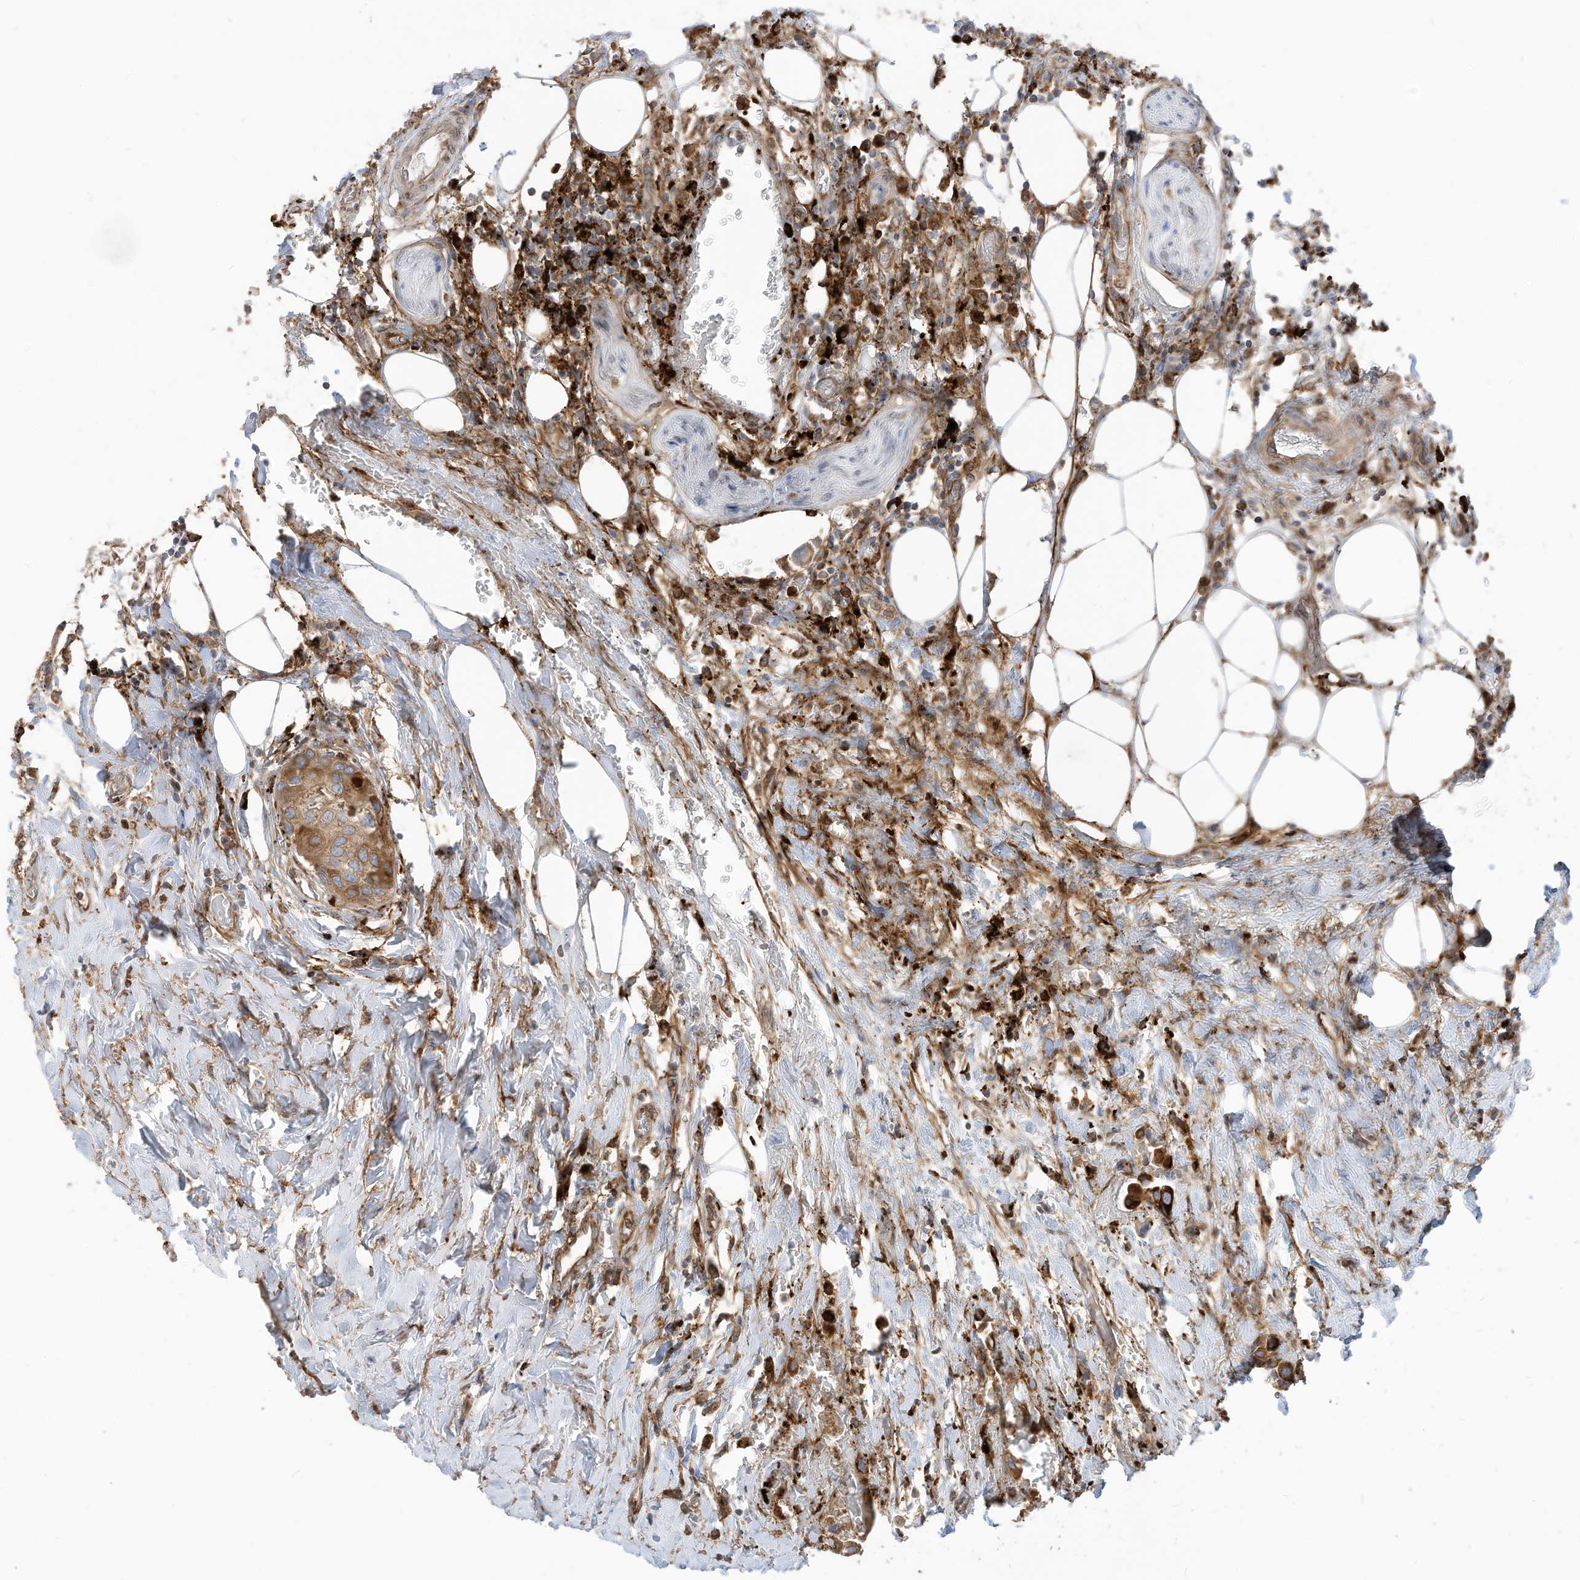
{"staining": {"intensity": "moderate", "quantity": "25%-75%", "location": "cytoplasmic/membranous"}, "tissue": "urothelial cancer", "cell_type": "Tumor cells", "image_type": "cancer", "snomed": [{"axis": "morphology", "description": "Urothelial carcinoma, High grade"}, {"axis": "topography", "description": "Urinary bladder"}], "caption": "This micrograph demonstrates IHC staining of urothelial carcinoma (high-grade), with medium moderate cytoplasmic/membranous expression in approximately 25%-75% of tumor cells.", "gene": "TRNAU1AP", "patient": {"sex": "male", "age": 64}}